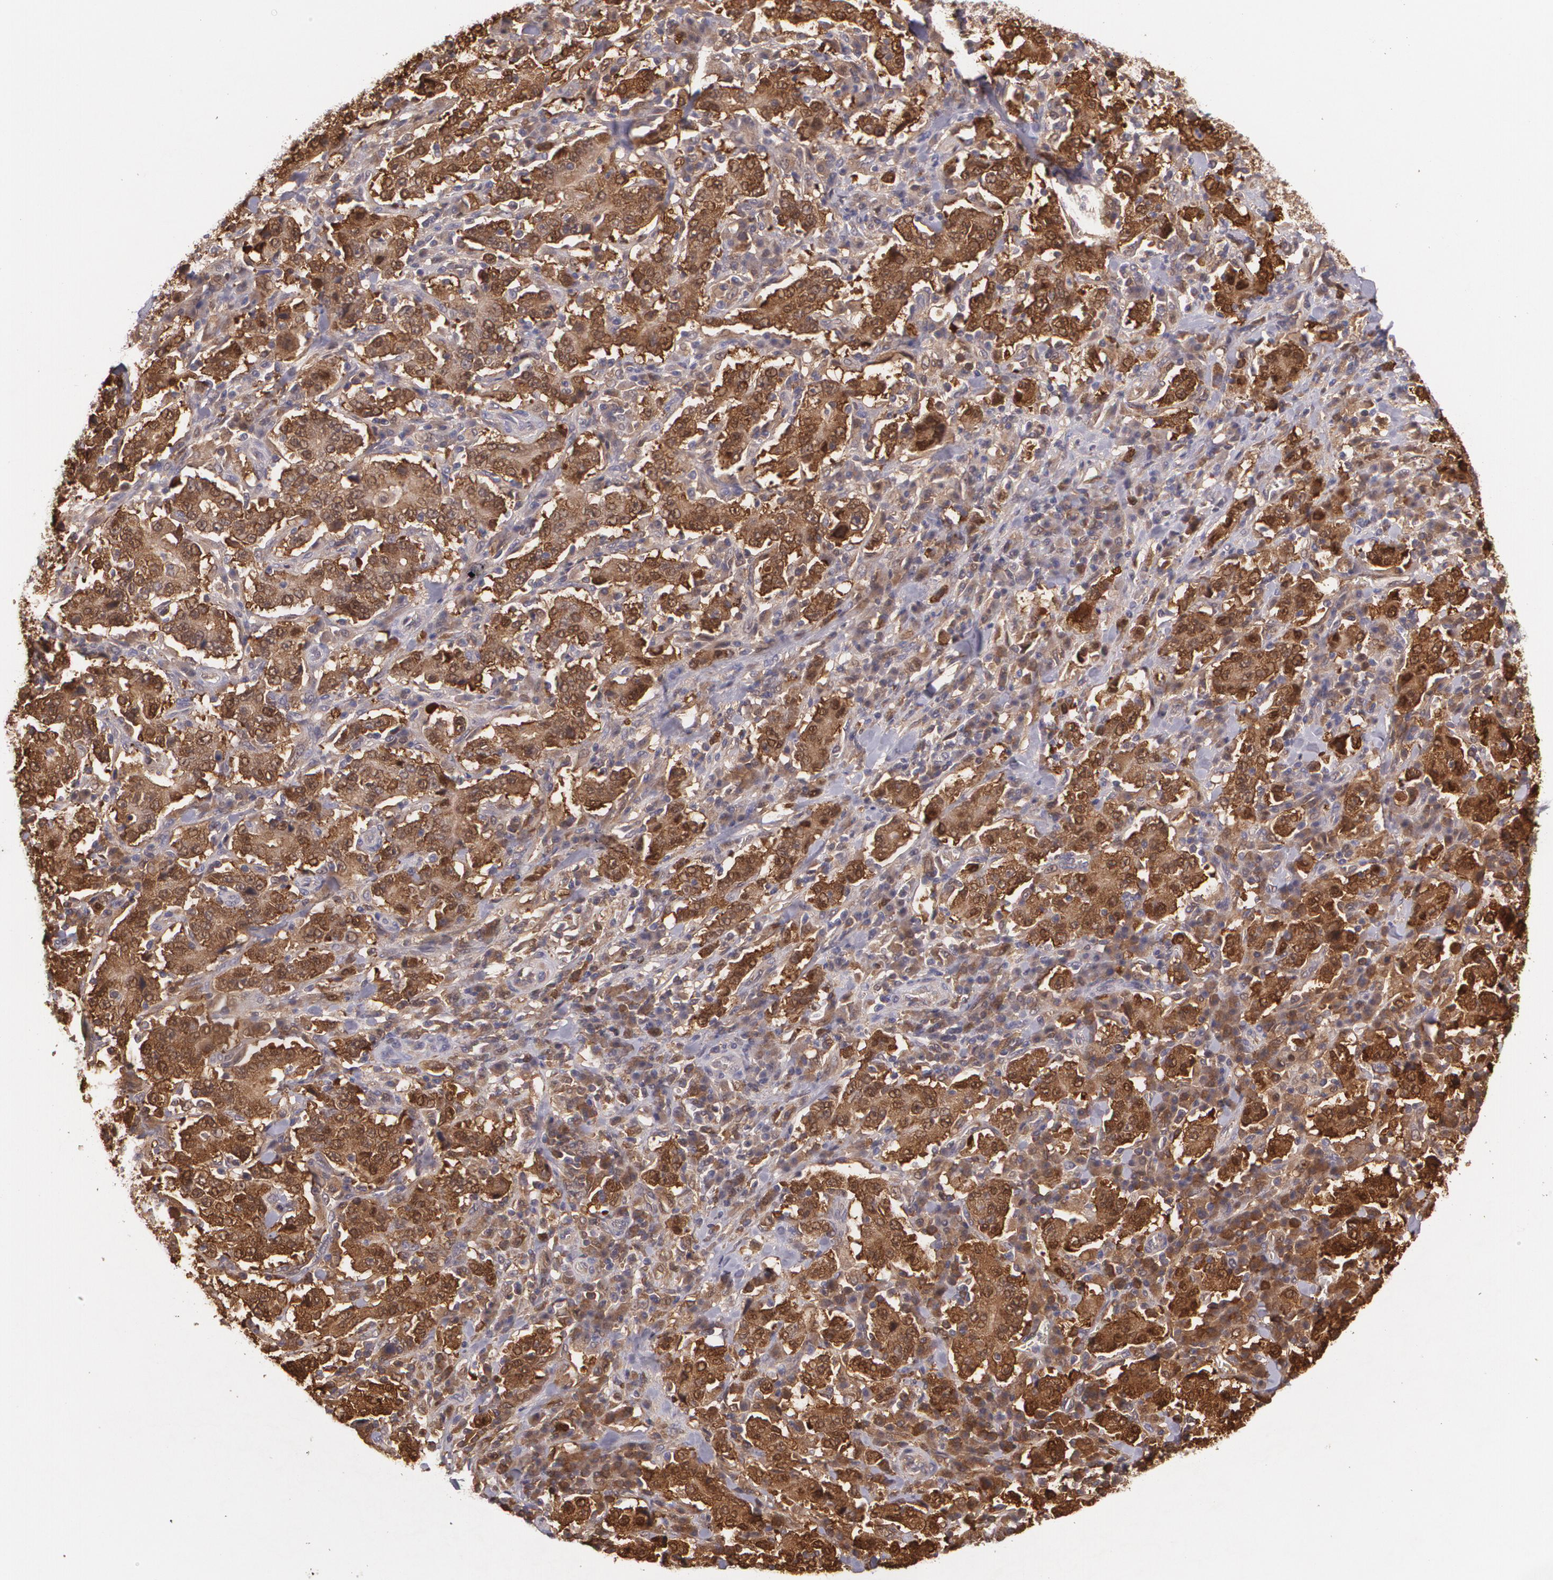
{"staining": {"intensity": "strong", "quantity": ">75%", "location": "cytoplasmic/membranous"}, "tissue": "stomach cancer", "cell_type": "Tumor cells", "image_type": "cancer", "snomed": [{"axis": "morphology", "description": "Normal tissue, NOS"}, {"axis": "morphology", "description": "Adenocarcinoma, NOS"}, {"axis": "topography", "description": "Stomach, upper"}, {"axis": "topography", "description": "Stomach"}], "caption": "Protein staining reveals strong cytoplasmic/membranous expression in about >75% of tumor cells in adenocarcinoma (stomach).", "gene": "HSPH1", "patient": {"sex": "male", "age": 59}}